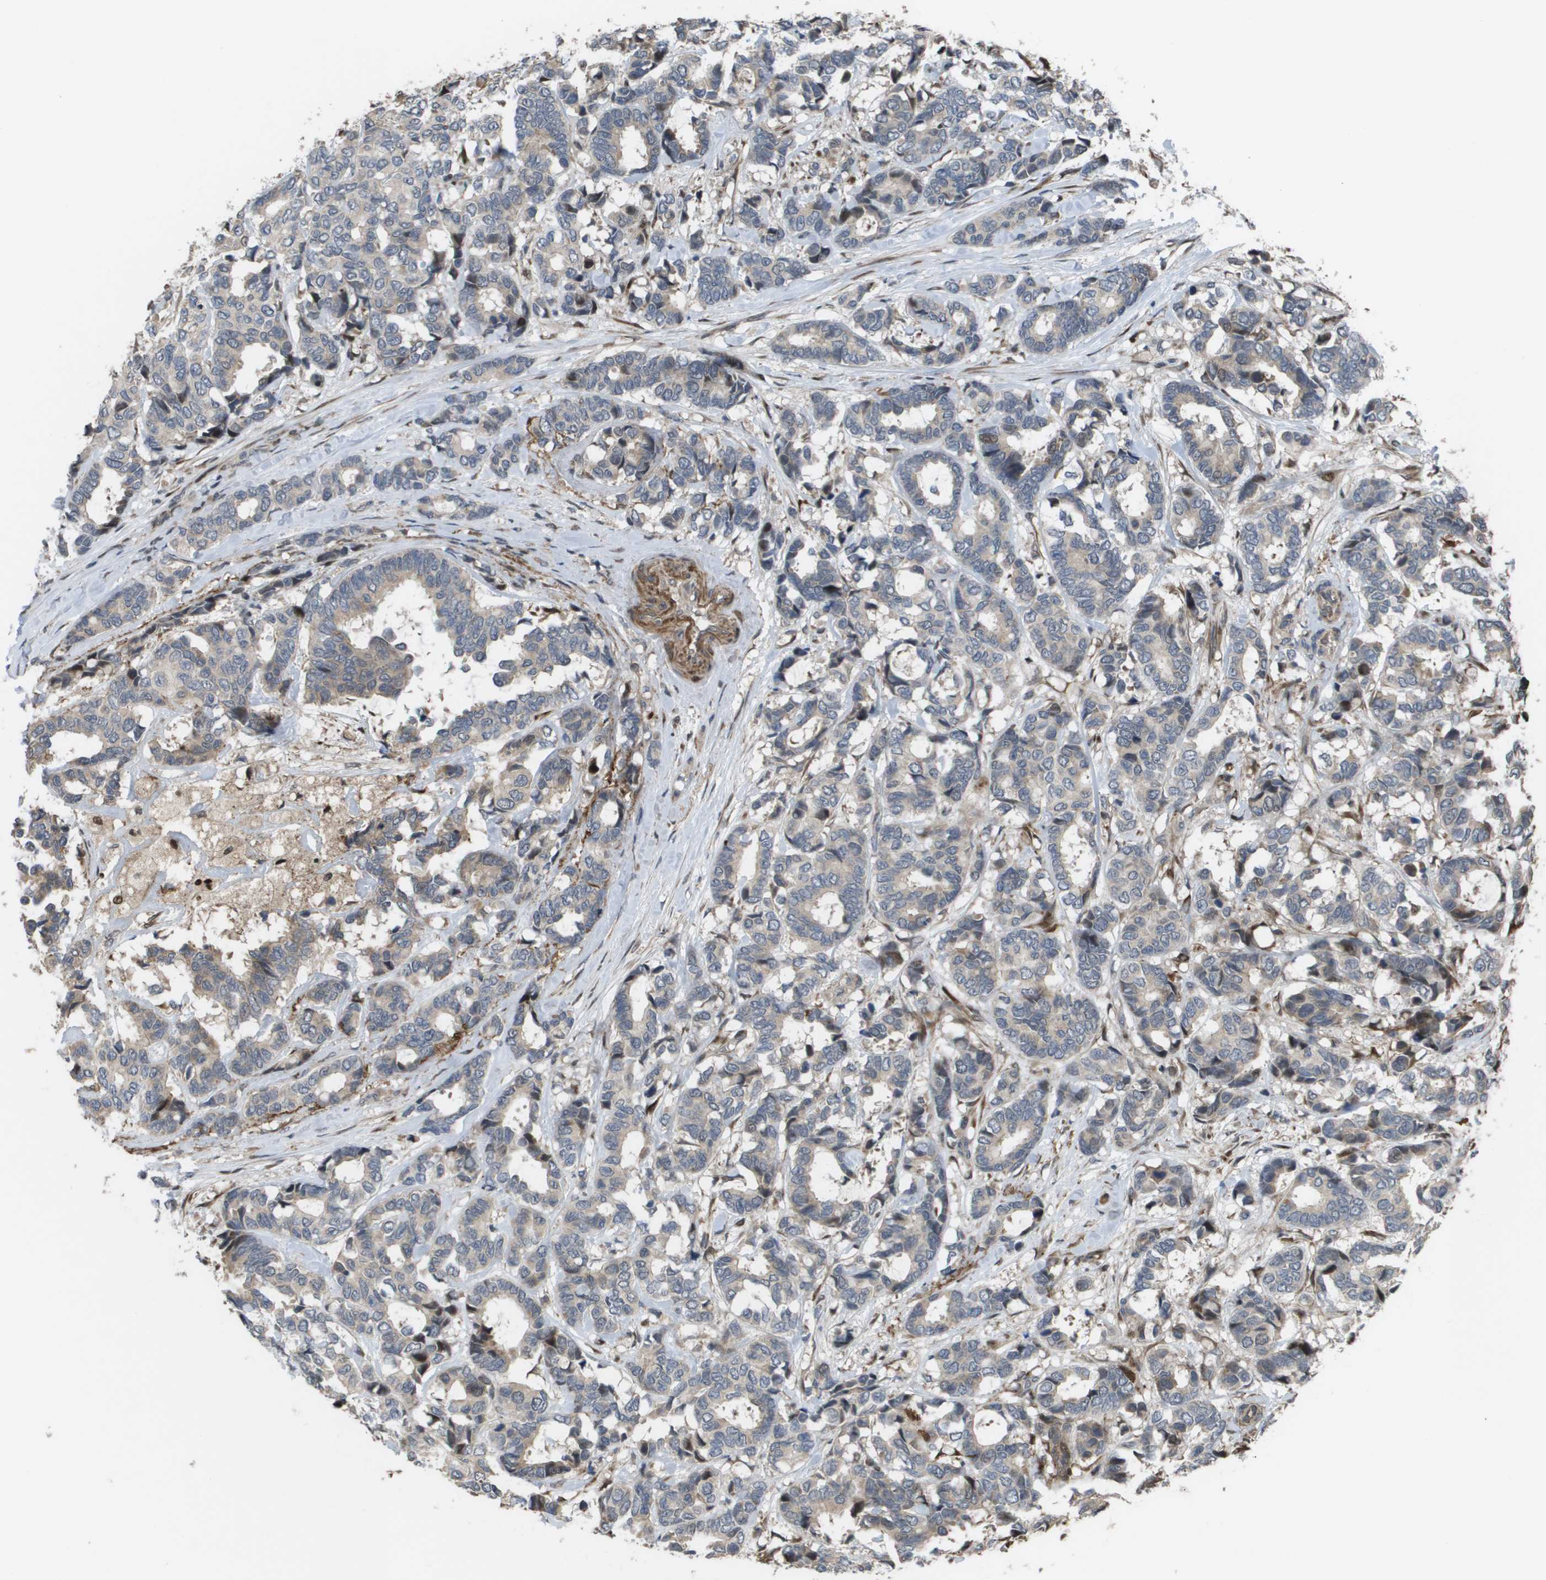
{"staining": {"intensity": "negative", "quantity": "none", "location": "none"}, "tissue": "breast cancer", "cell_type": "Tumor cells", "image_type": "cancer", "snomed": [{"axis": "morphology", "description": "Duct carcinoma"}, {"axis": "topography", "description": "Breast"}], "caption": "A photomicrograph of human breast cancer (infiltrating ductal carcinoma) is negative for staining in tumor cells.", "gene": "AXIN2", "patient": {"sex": "female", "age": 87}}